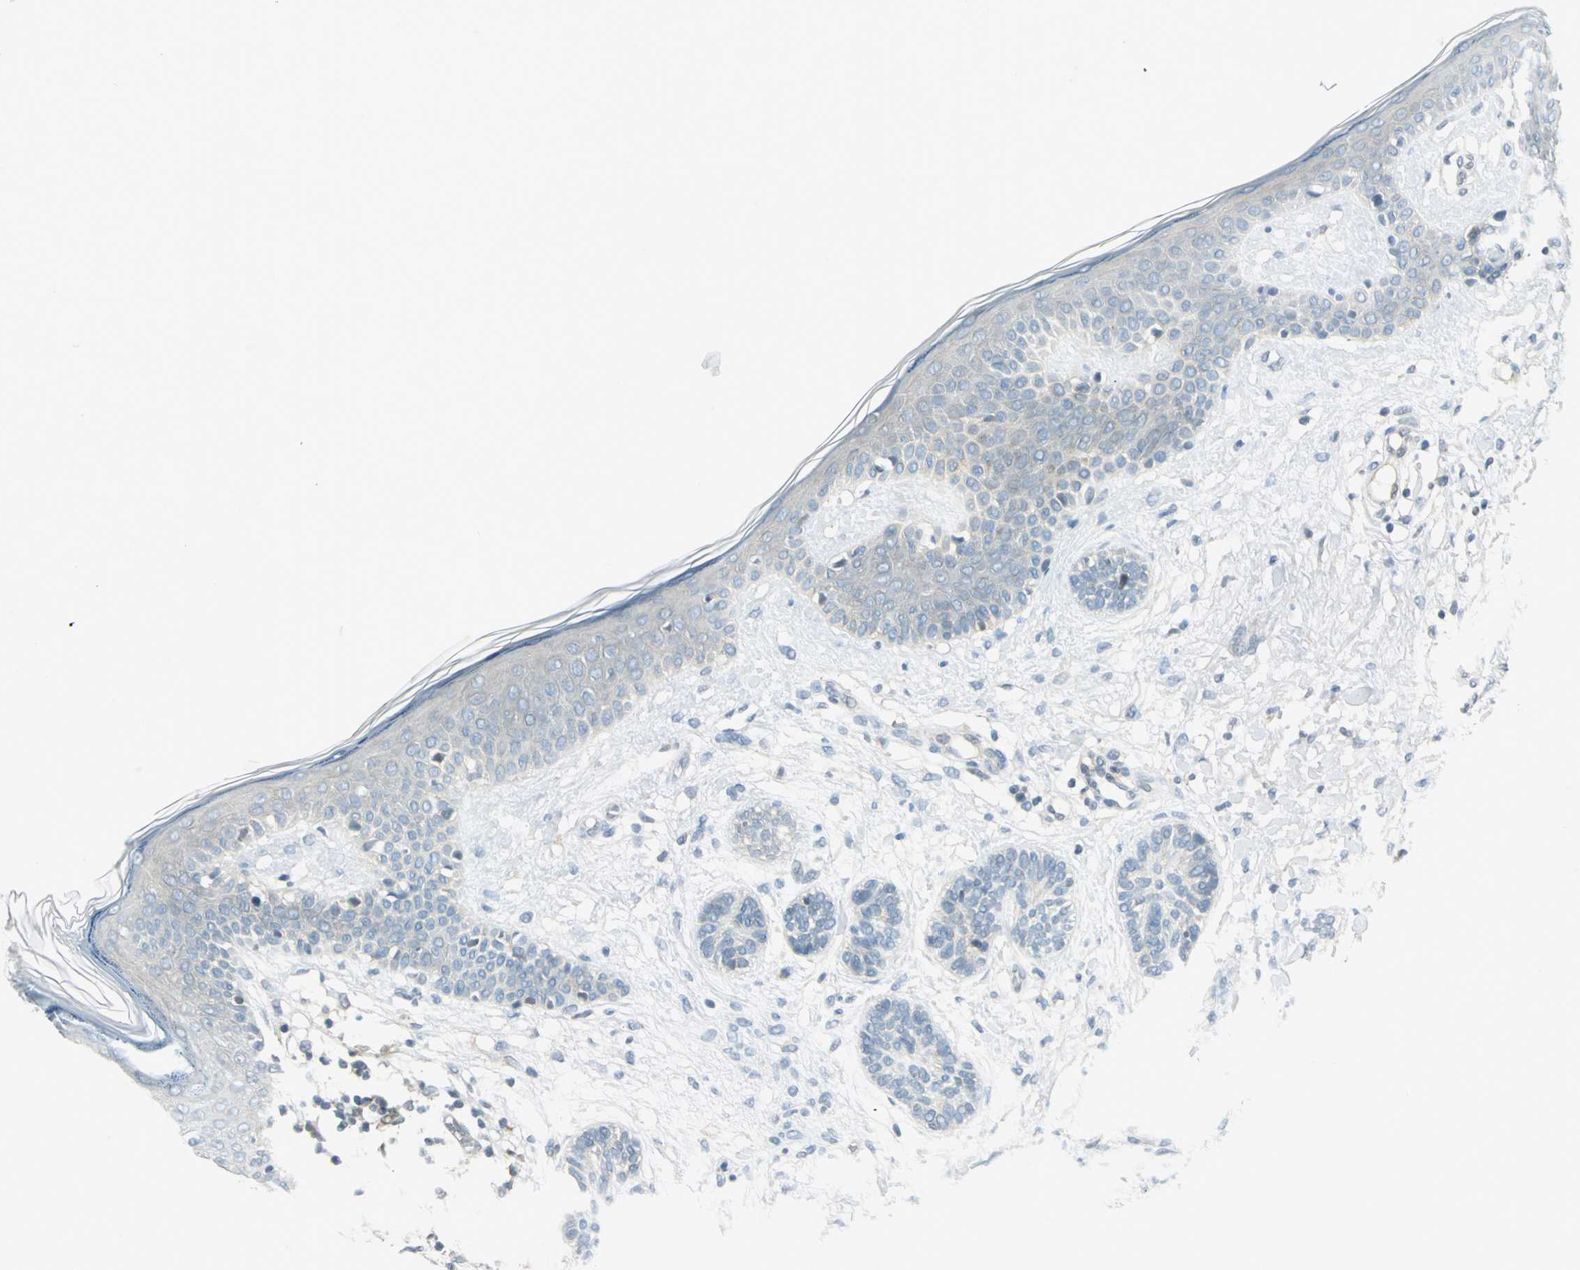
{"staining": {"intensity": "negative", "quantity": "none", "location": "none"}, "tissue": "skin cancer", "cell_type": "Tumor cells", "image_type": "cancer", "snomed": [{"axis": "morphology", "description": "Normal tissue, NOS"}, {"axis": "morphology", "description": "Basal cell carcinoma"}, {"axis": "topography", "description": "Skin"}], "caption": "DAB (3,3'-diaminobenzidine) immunohistochemical staining of skin cancer reveals no significant positivity in tumor cells. The staining is performed using DAB (3,3'-diaminobenzidine) brown chromogen with nuclei counter-stained in using hematoxylin.", "gene": "FYN", "patient": {"sex": "male", "age": 63}}